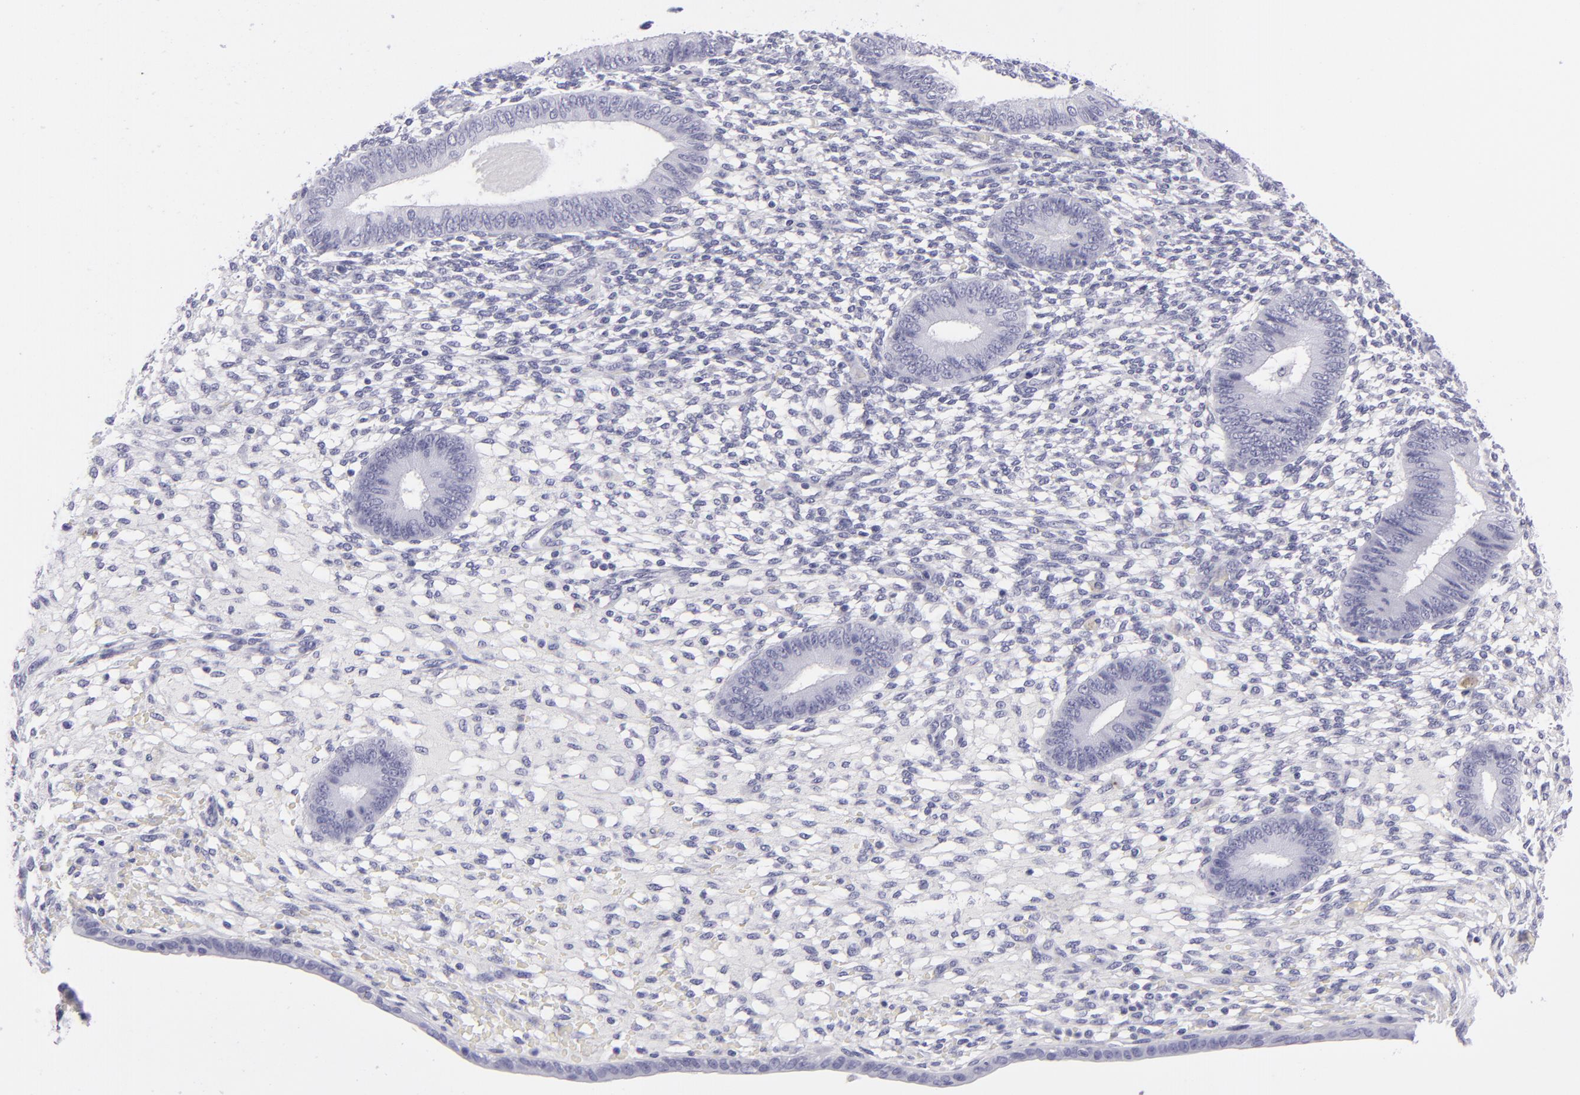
{"staining": {"intensity": "negative", "quantity": "none", "location": "none"}, "tissue": "endometrium", "cell_type": "Cells in endometrial stroma", "image_type": "normal", "snomed": [{"axis": "morphology", "description": "Normal tissue, NOS"}, {"axis": "topography", "description": "Endometrium"}], "caption": "Photomicrograph shows no protein expression in cells in endometrial stroma of normal endometrium.", "gene": "PVALB", "patient": {"sex": "female", "age": 42}}